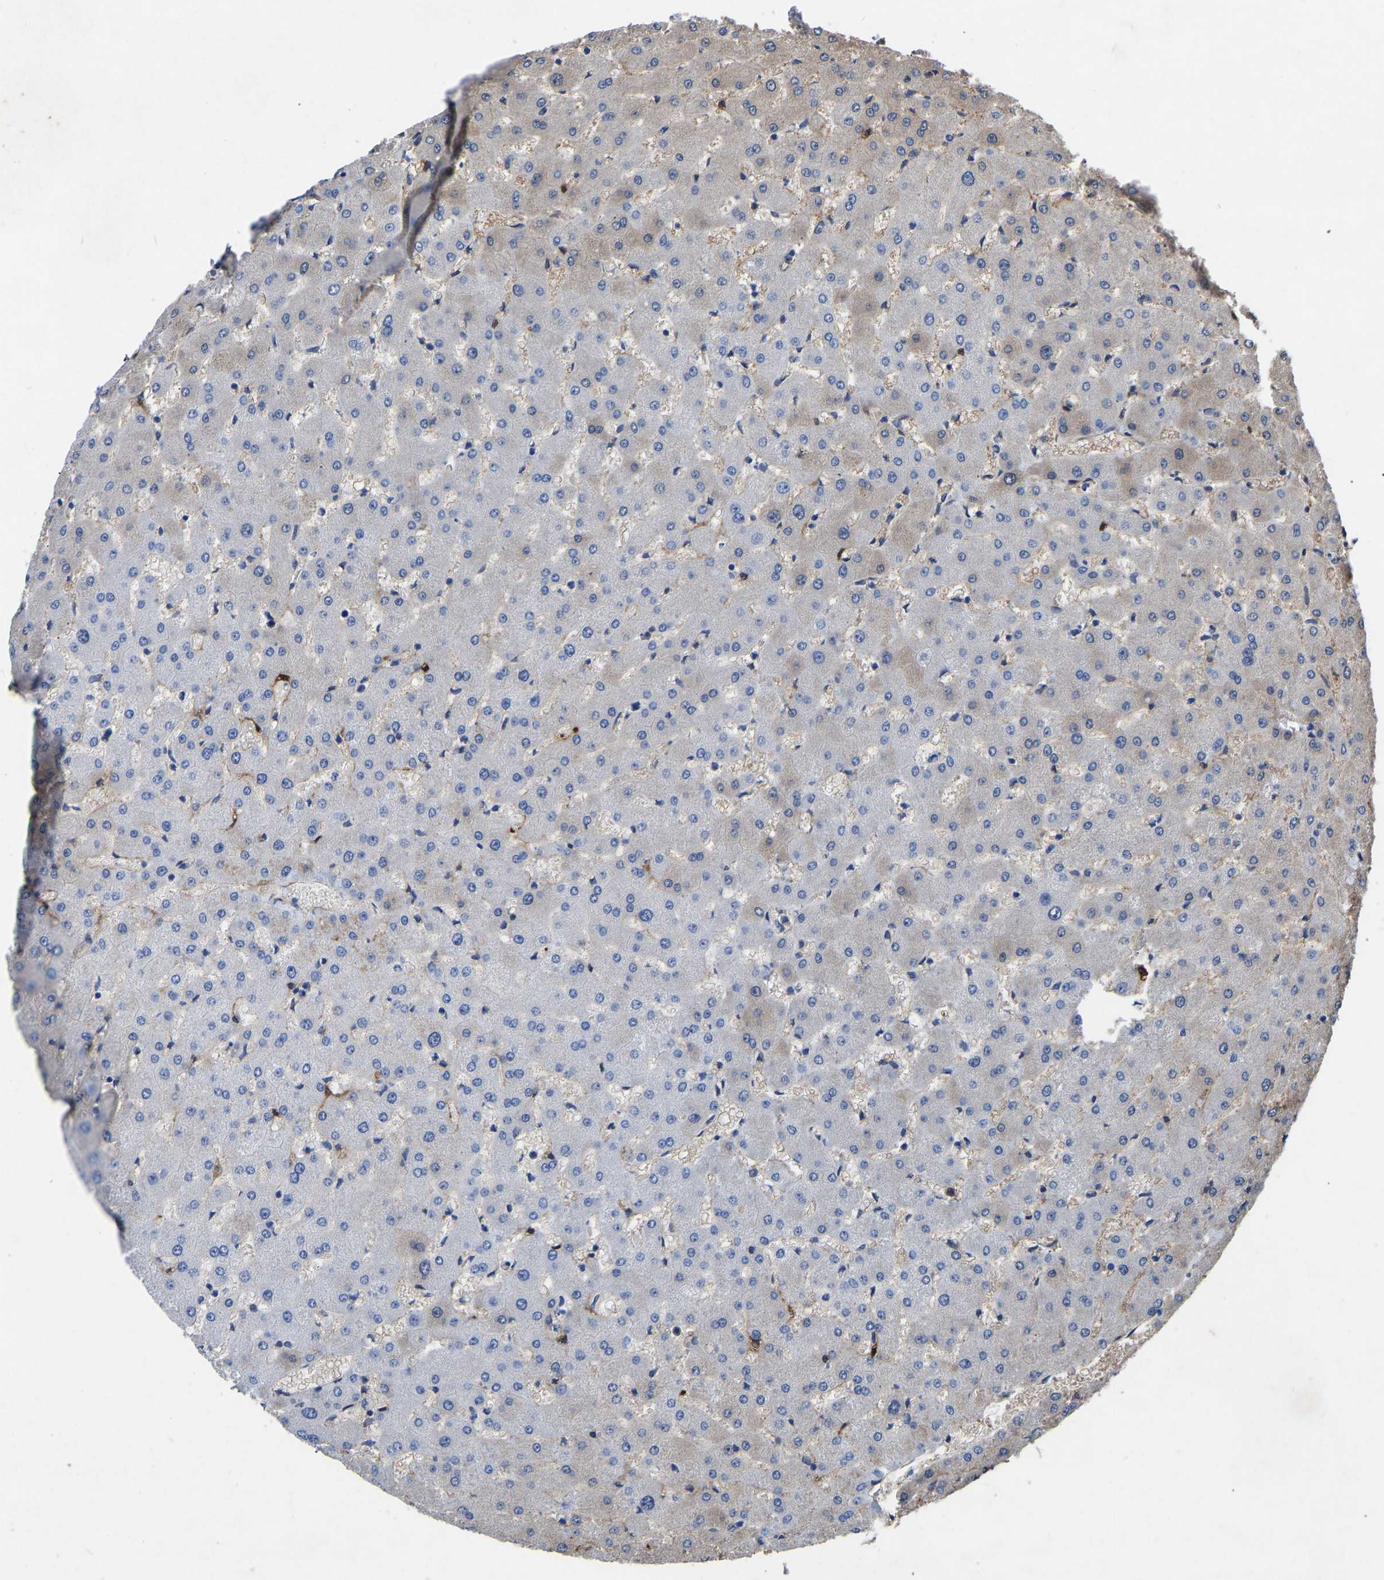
{"staining": {"intensity": "moderate", "quantity": "25%-75%", "location": "cytoplasmic/membranous"}, "tissue": "liver", "cell_type": "Cholangiocytes", "image_type": "normal", "snomed": [{"axis": "morphology", "description": "Normal tissue, NOS"}, {"axis": "topography", "description": "Liver"}], "caption": "High-magnification brightfield microscopy of unremarkable liver stained with DAB (3,3'-diaminobenzidine) (brown) and counterstained with hematoxylin (blue). cholangiocytes exhibit moderate cytoplasmic/membranous expression is seen in about25%-75% of cells. The protein is shown in brown color, while the nuclei are stained blue.", "gene": "RBP1", "patient": {"sex": "female", "age": 63}}